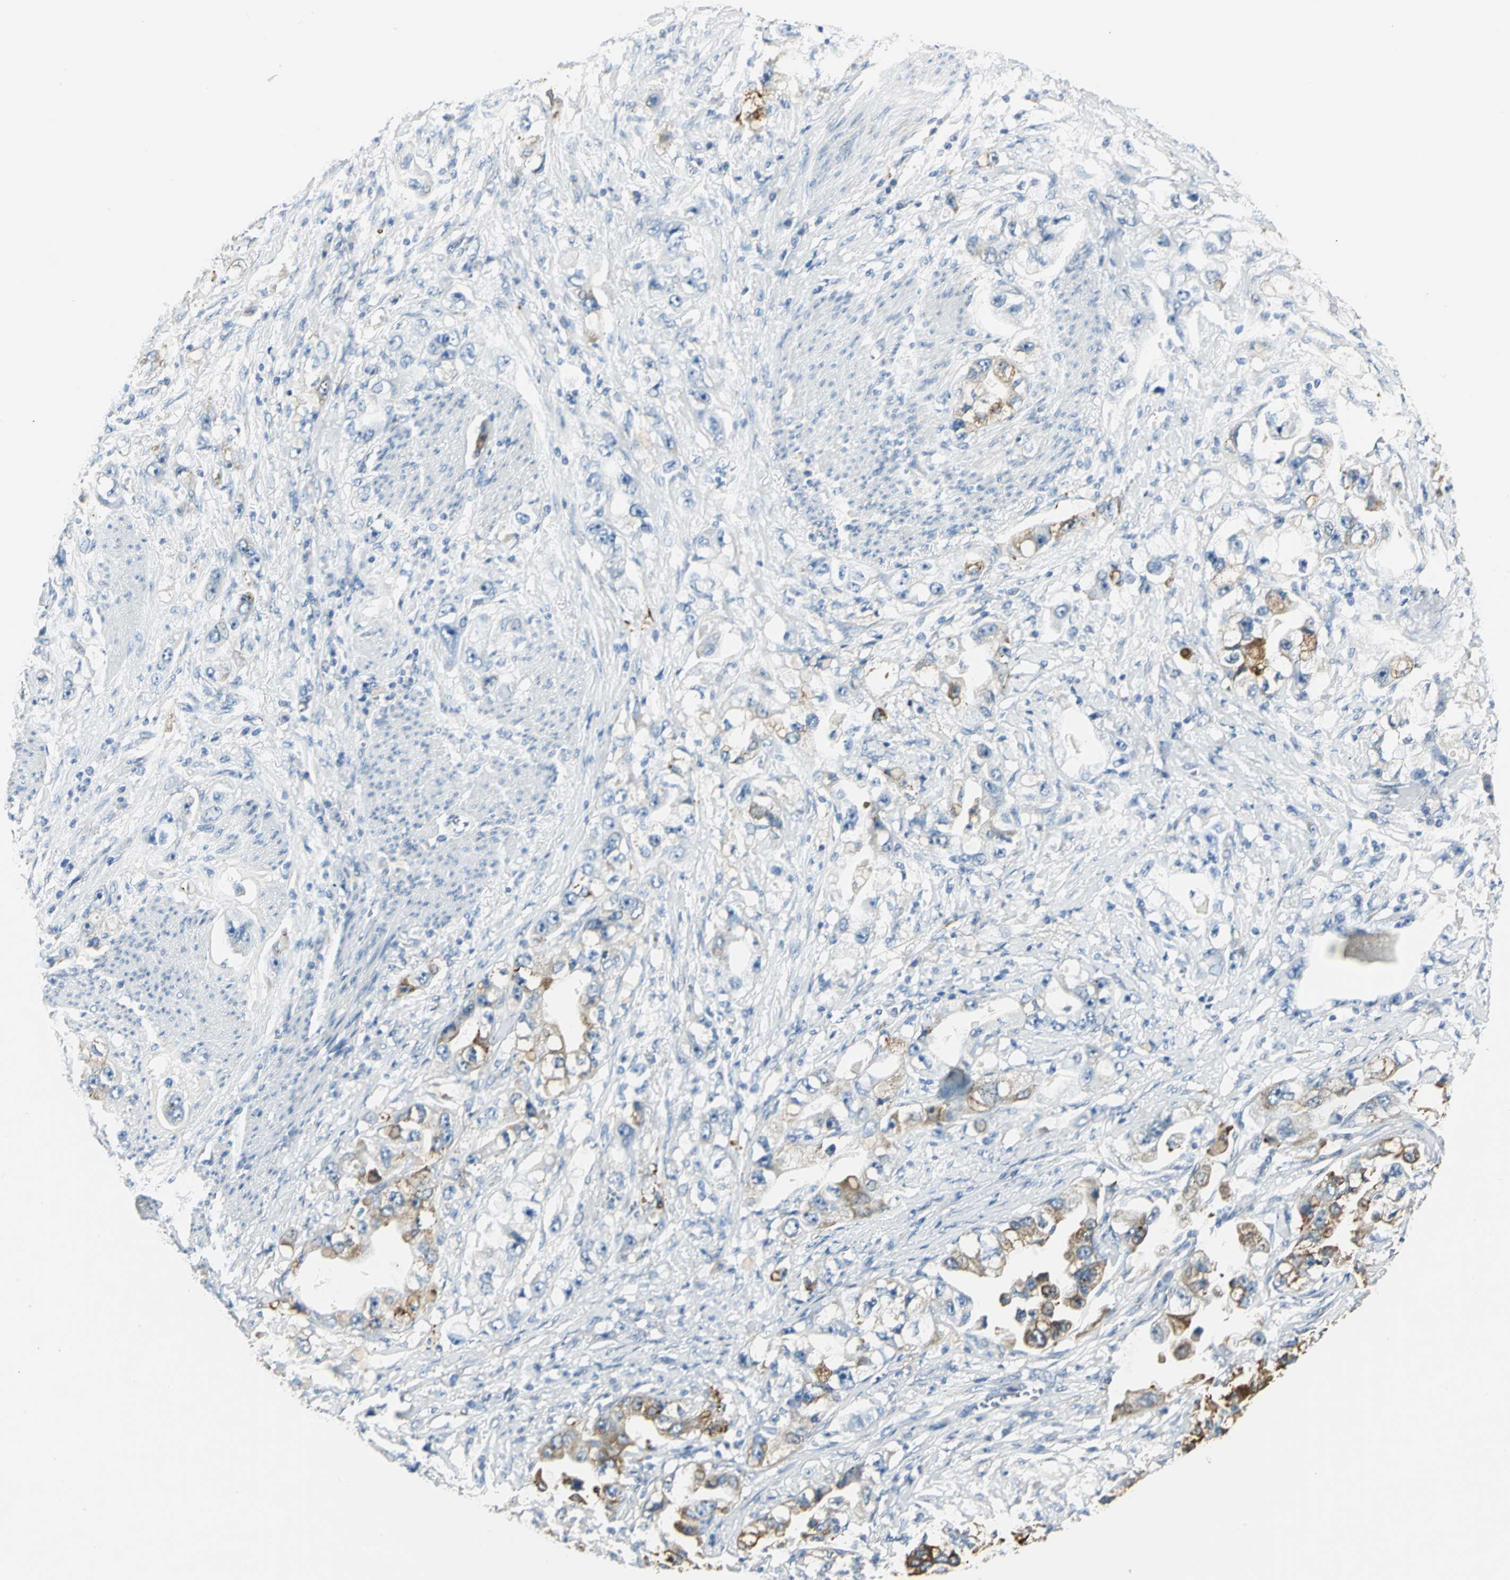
{"staining": {"intensity": "strong", "quantity": "<25%", "location": "cytoplasmic/membranous"}, "tissue": "stomach cancer", "cell_type": "Tumor cells", "image_type": "cancer", "snomed": [{"axis": "morphology", "description": "Adenocarcinoma, NOS"}, {"axis": "topography", "description": "Stomach, lower"}], "caption": "Stomach adenocarcinoma was stained to show a protein in brown. There is medium levels of strong cytoplasmic/membranous expression in about <25% of tumor cells.", "gene": "B3GNT2", "patient": {"sex": "female", "age": 93}}